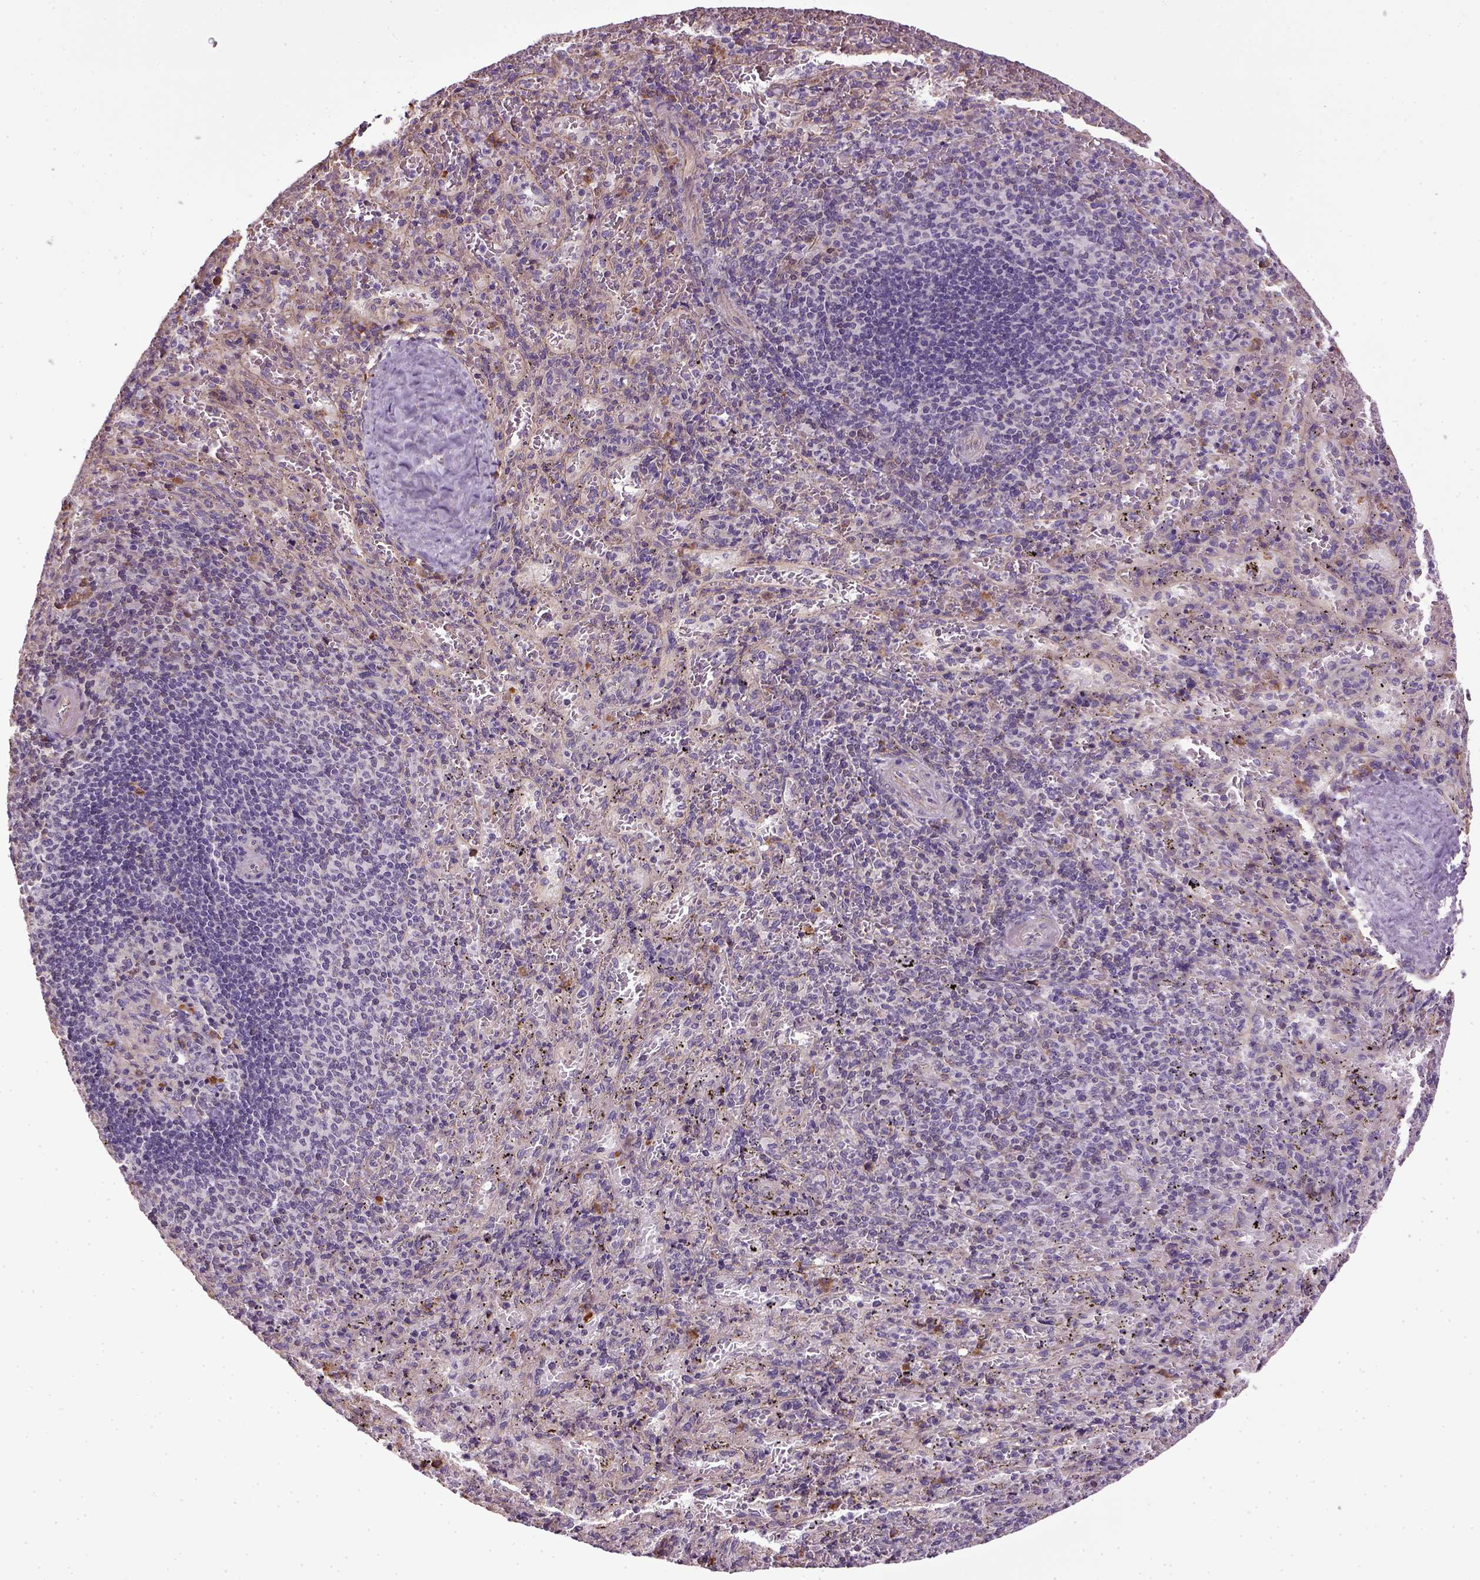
{"staining": {"intensity": "negative", "quantity": "none", "location": "none"}, "tissue": "spleen", "cell_type": "Cells in red pulp", "image_type": "normal", "snomed": [{"axis": "morphology", "description": "Normal tissue, NOS"}, {"axis": "topography", "description": "Spleen"}], "caption": "A micrograph of spleen stained for a protein demonstrates no brown staining in cells in red pulp. (DAB (3,3'-diaminobenzidine) IHC visualized using brightfield microscopy, high magnification).", "gene": "TPRG1", "patient": {"sex": "male", "age": 57}}